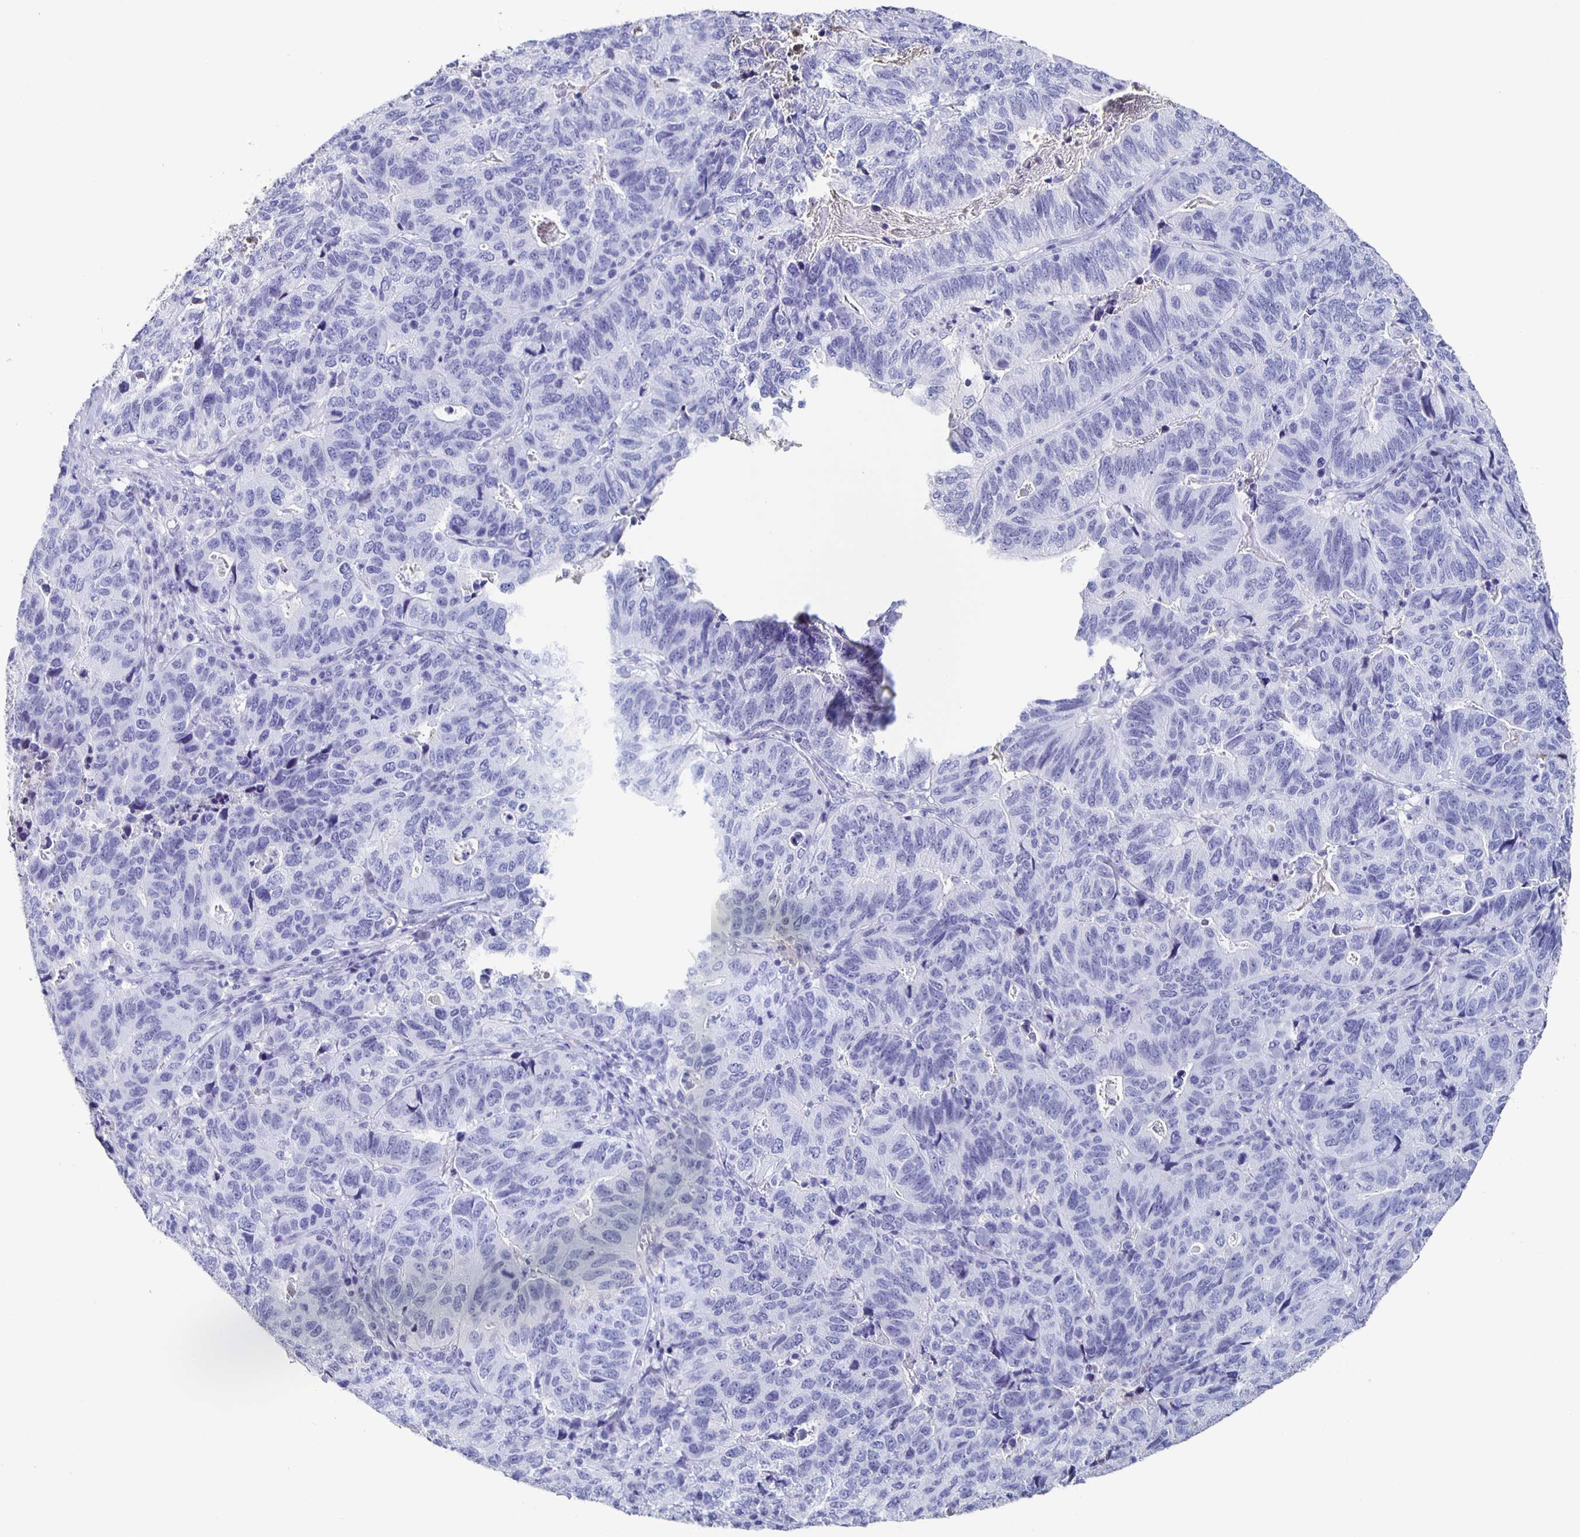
{"staining": {"intensity": "negative", "quantity": "none", "location": "none"}, "tissue": "stomach cancer", "cell_type": "Tumor cells", "image_type": "cancer", "snomed": [{"axis": "morphology", "description": "Adenocarcinoma, NOS"}, {"axis": "topography", "description": "Stomach, upper"}], "caption": "Image shows no significant protein staining in tumor cells of stomach adenocarcinoma.", "gene": "FGA", "patient": {"sex": "female", "age": 67}}